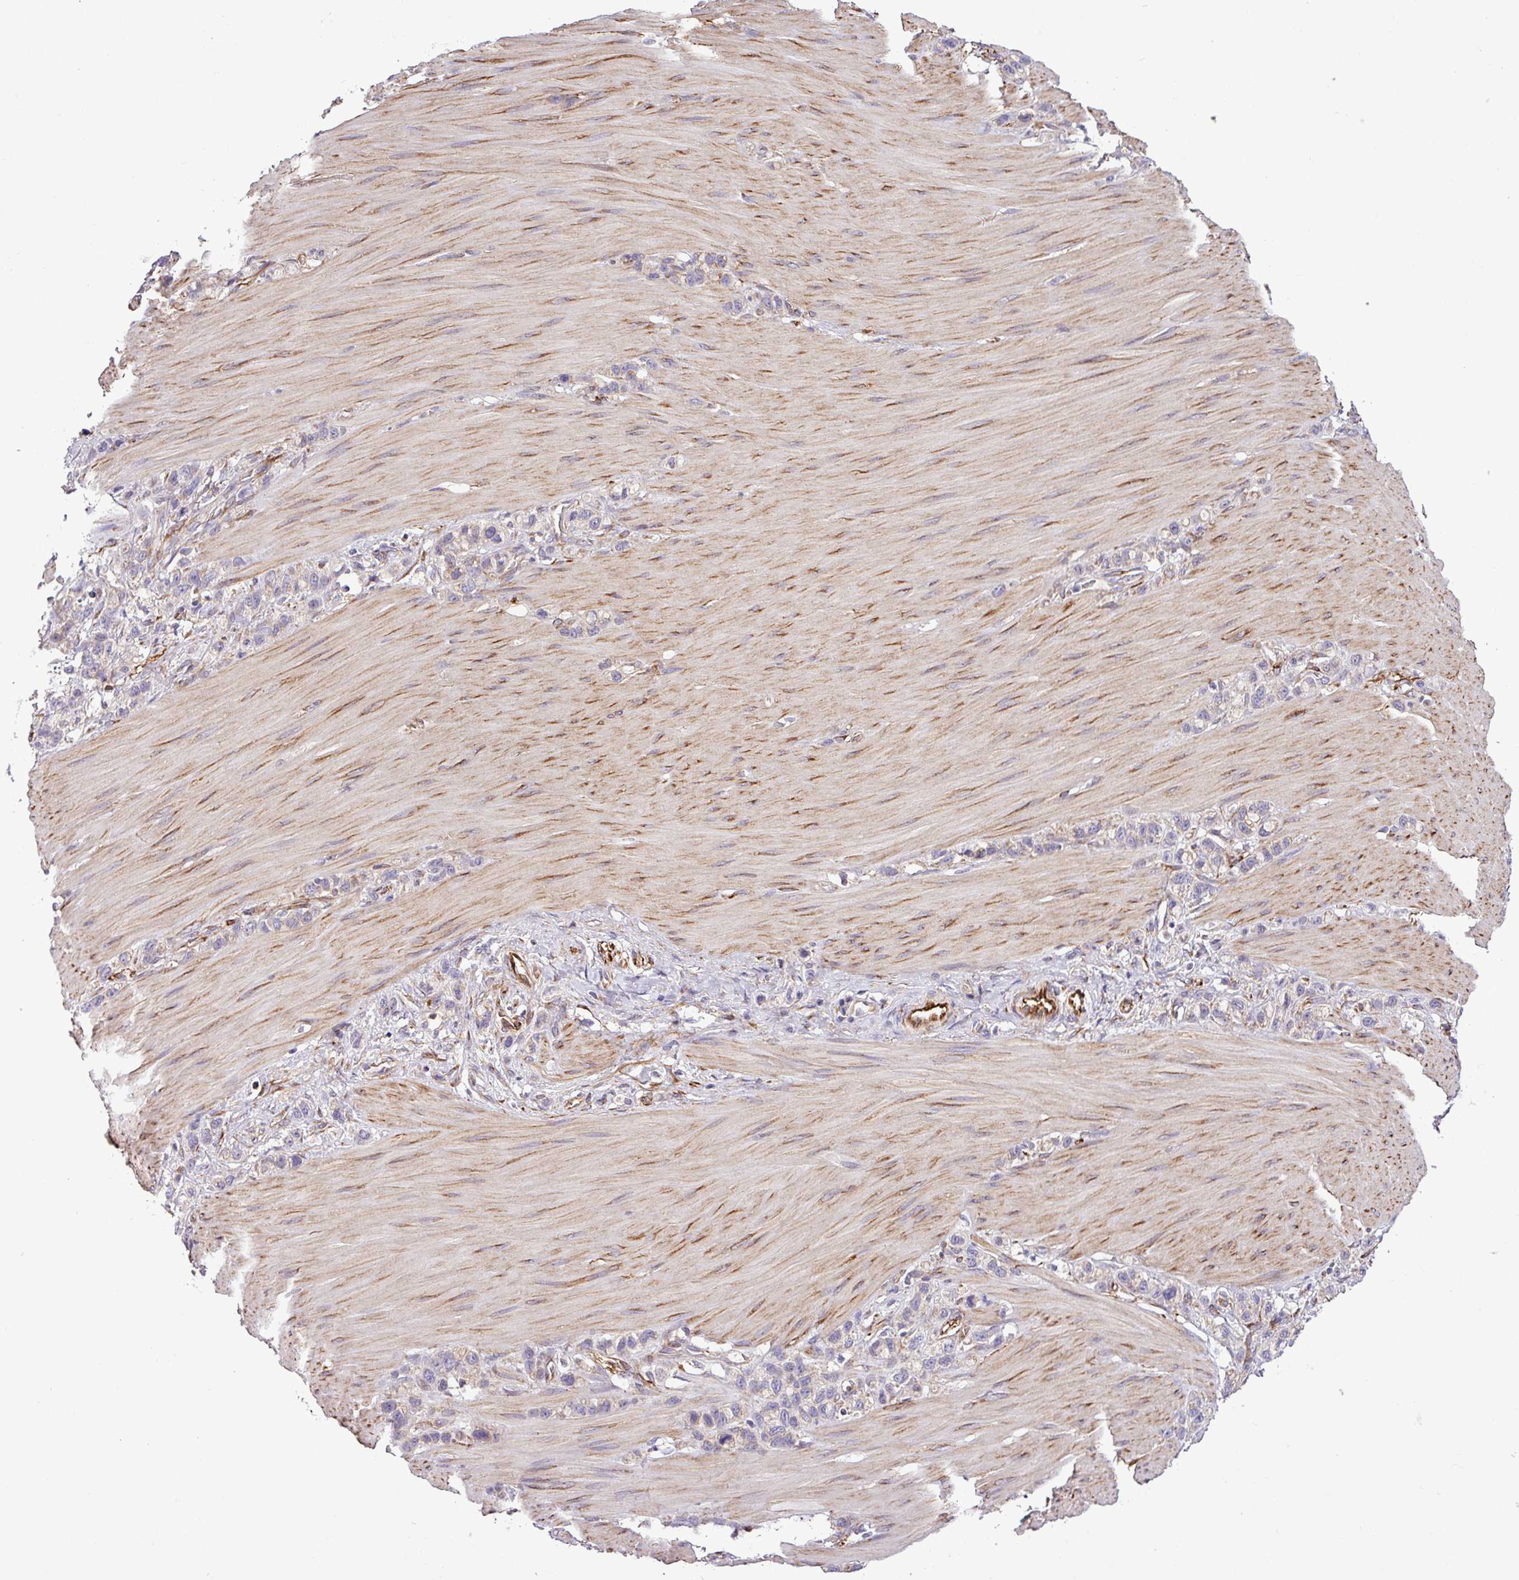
{"staining": {"intensity": "negative", "quantity": "none", "location": "none"}, "tissue": "stomach cancer", "cell_type": "Tumor cells", "image_type": "cancer", "snomed": [{"axis": "morphology", "description": "Adenocarcinoma, NOS"}, {"axis": "topography", "description": "Stomach"}], "caption": "Micrograph shows no protein expression in tumor cells of stomach adenocarcinoma tissue.", "gene": "CWH43", "patient": {"sex": "female", "age": 65}}